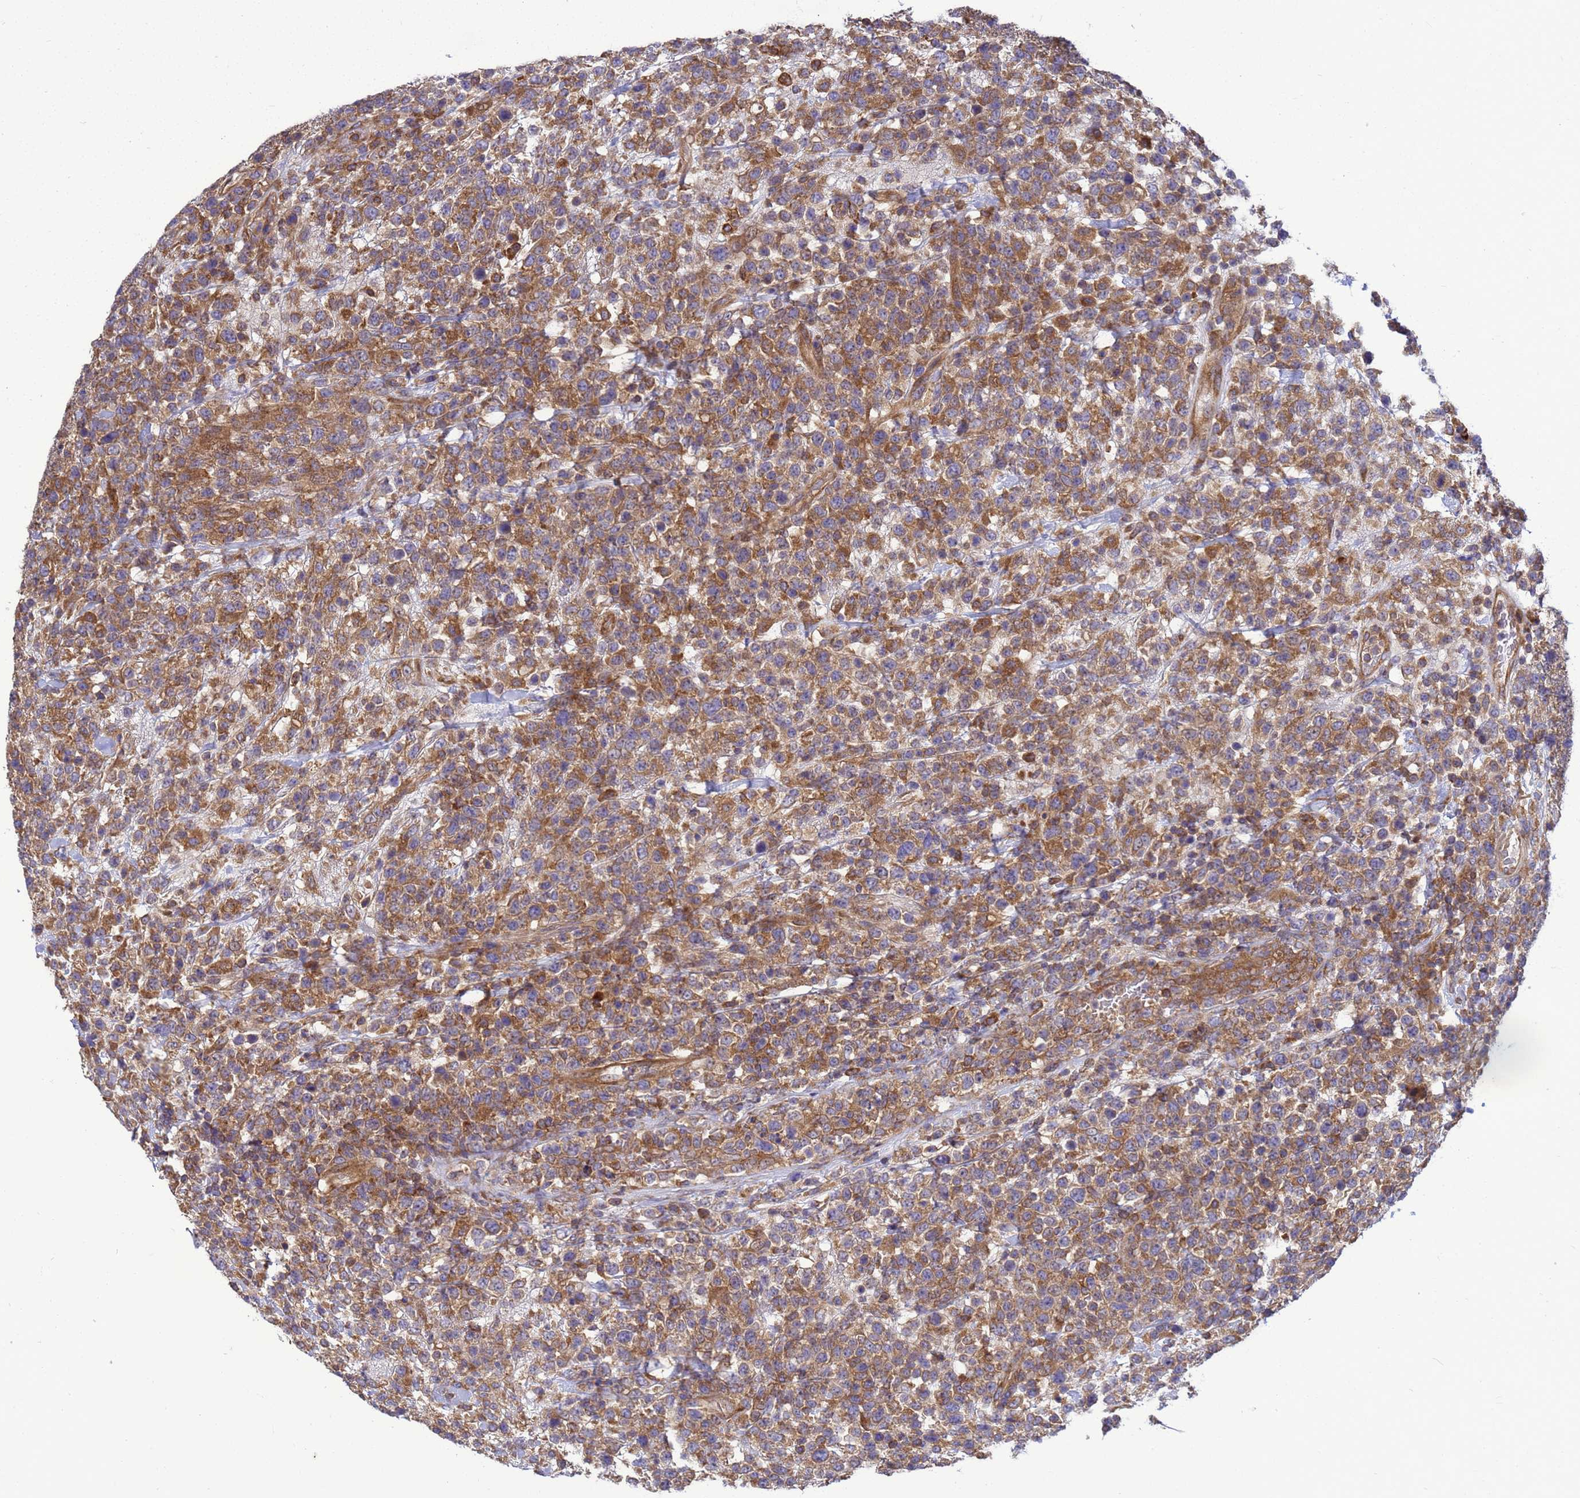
{"staining": {"intensity": "moderate", "quantity": ">75%", "location": "cytoplasmic/membranous"}, "tissue": "lymphoma", "cell_type": "Tumor cells", "image_type": "cancer", "snomed": [{"axis": "morphology", "description": "Malignant lymphoma, non-Hodgkin's type, High grade"}, {"axis": "topography", "description": "Colon"}], "caption": "DAB (3,3'-diaminobenzidine) immunohistochemical staining of high-grade malignant lymphoma, non-Hodgkin's type shows moderate cytoplasmic/membranous protein positivity in approximately >75% of tumor cells.", "gene": "BECN1", "patient": {"sex": "female", "age": 53}}